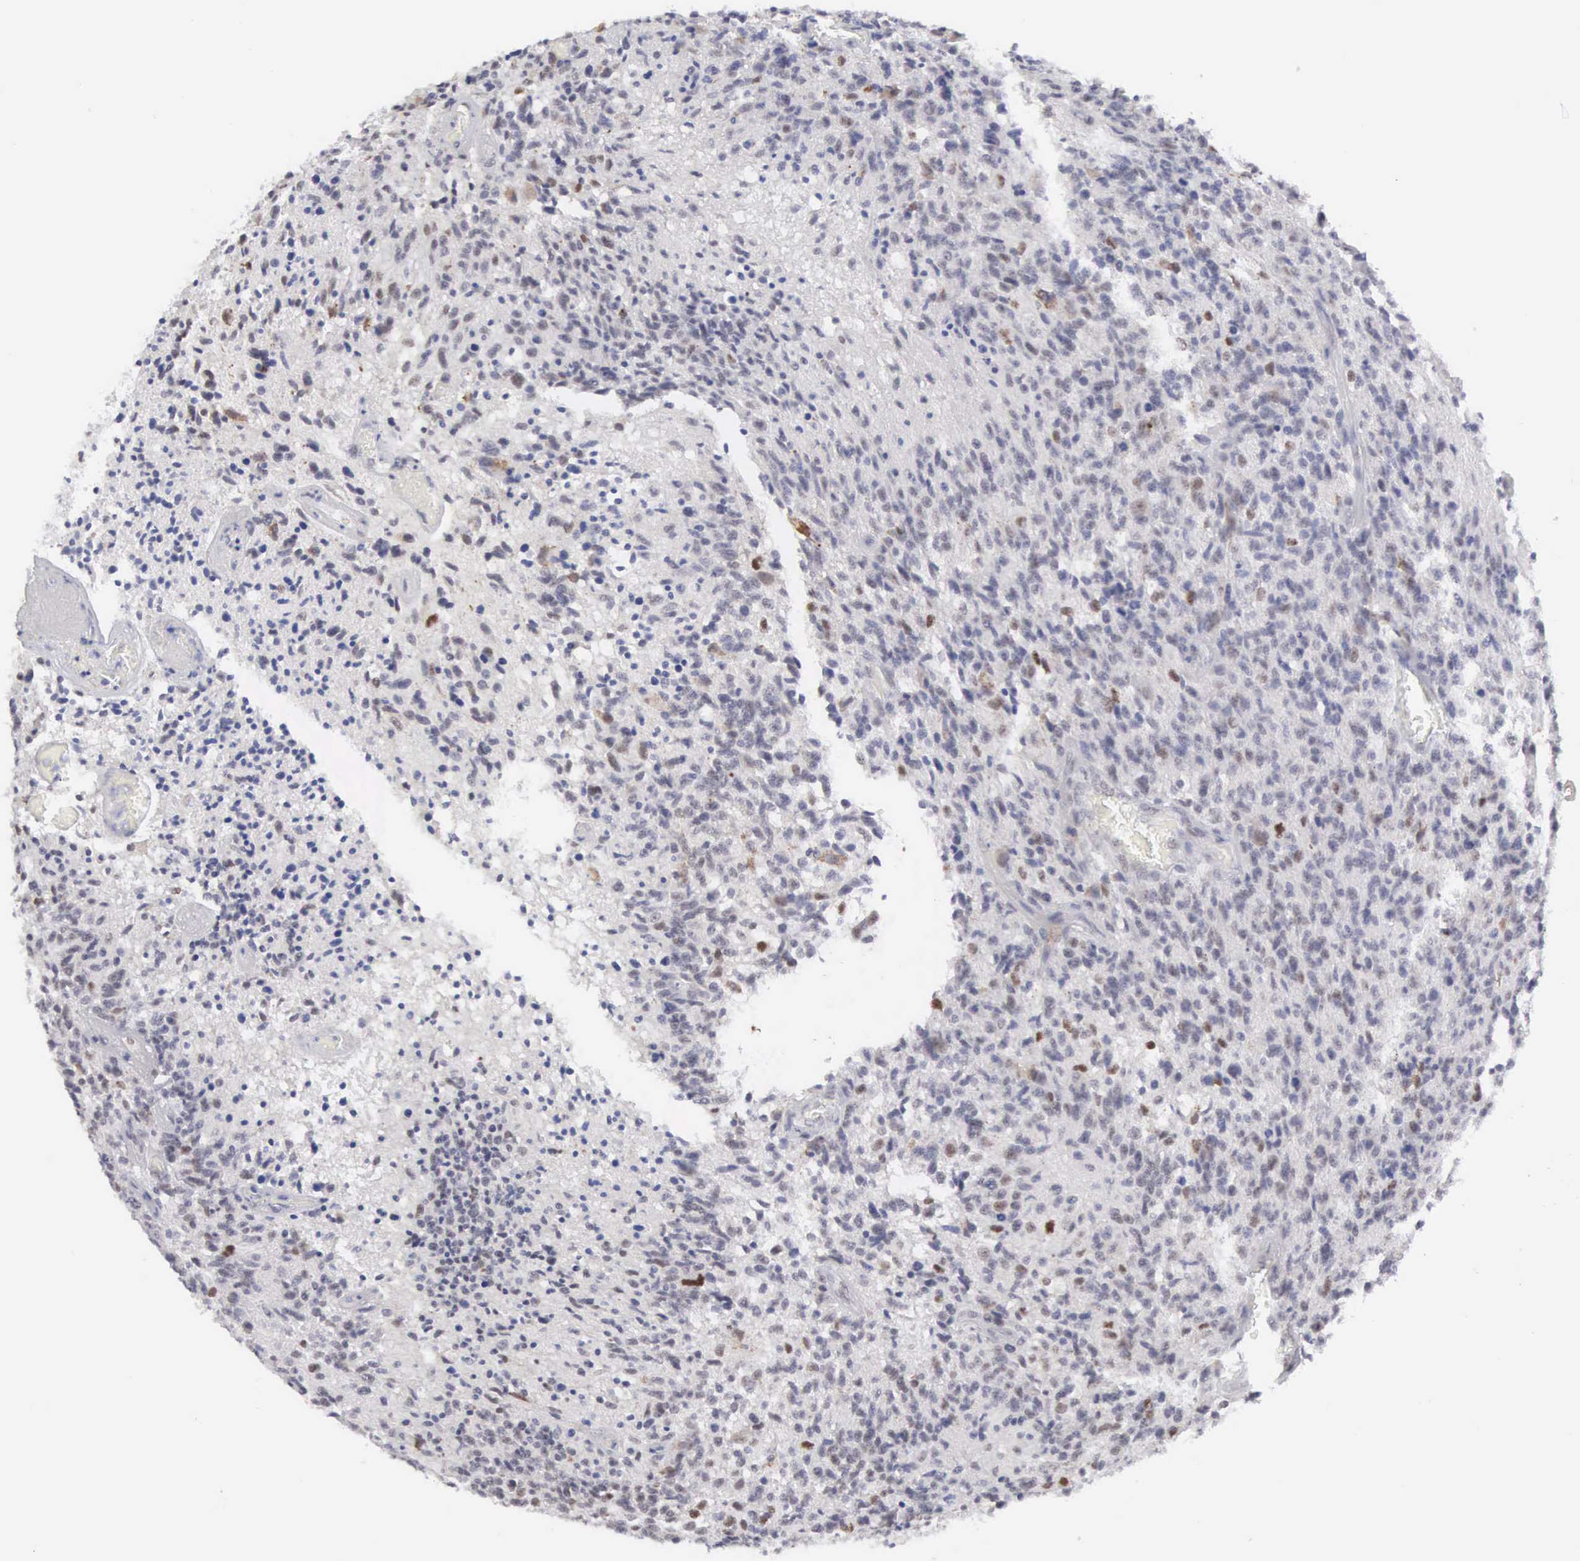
{"staining": {"intensity": "weak", "quantity": "<25%", "location": "nuclear"}, "tissue": "glioma", "cell_type": "Tumor cells", "image_type": "cancer", "snomed": [{"axis": "morphology", "description": "Glioma, malignant, High grade"}, {"axis": "topography", "description": "Brain"}], "caption": "Tumor cells are negative for brown protein staining in malignant high-grade glioma. (Immunohistochemistry, brightfield microscopy, high magnification).", "gene": "MNAT1", "patient": {"sex": "male", "age": 36}}